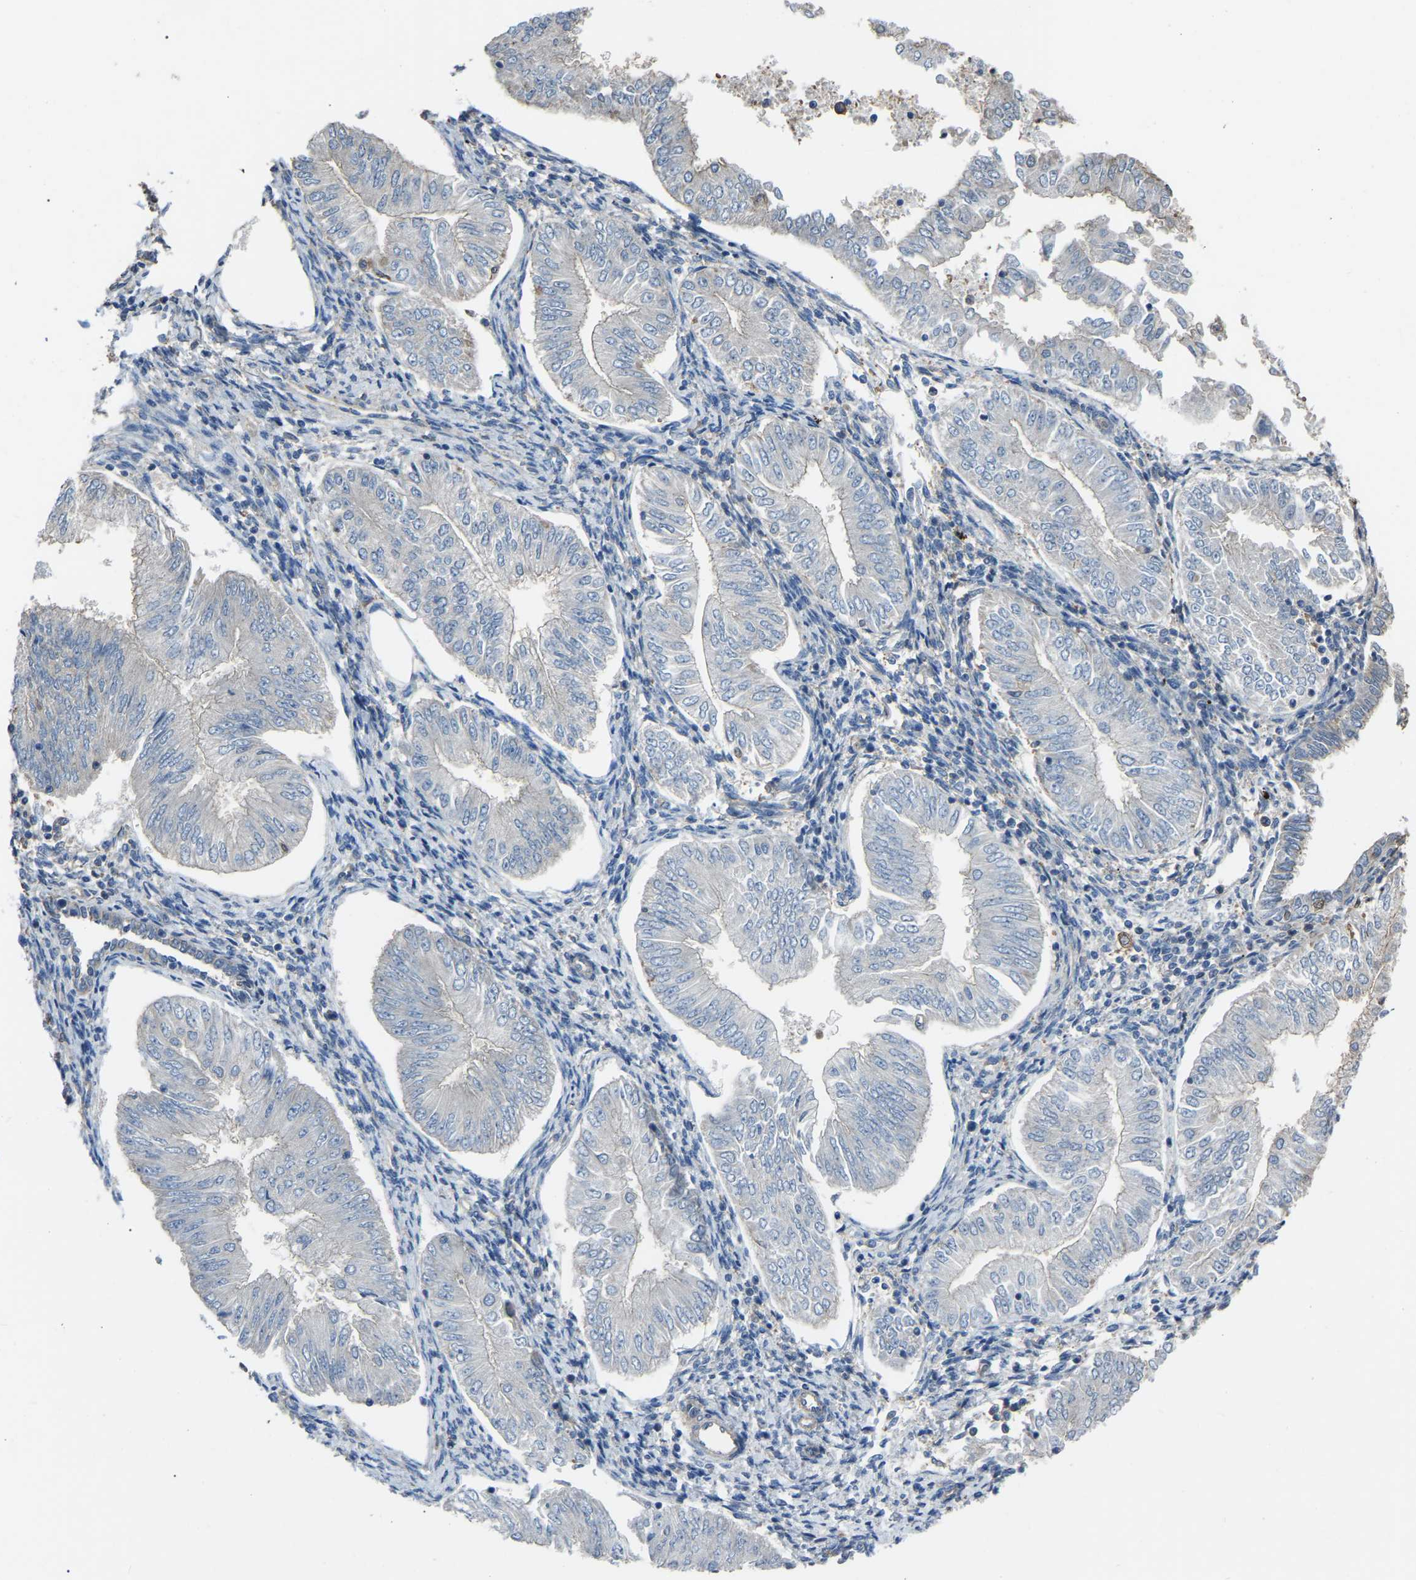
{"staining": {"intensity": "negative", "quantity": "none", "location": "none"}, "tissue": "endometrial cancer", "cell_type": "Tumor cells", "image_type": "cancer", "snomed": [{"axis": "morphology", "description": "Adenocarcinoma, NOS"}, {"axis": "topography", "description": "Endometrium"}], "caption": "Endometrial adenocarcinoma was stained to show a protein in brown. There is no significant staining in tumor cells.", "gene": "AIMP1", "patient": {"sex": "female", "age": 53}}